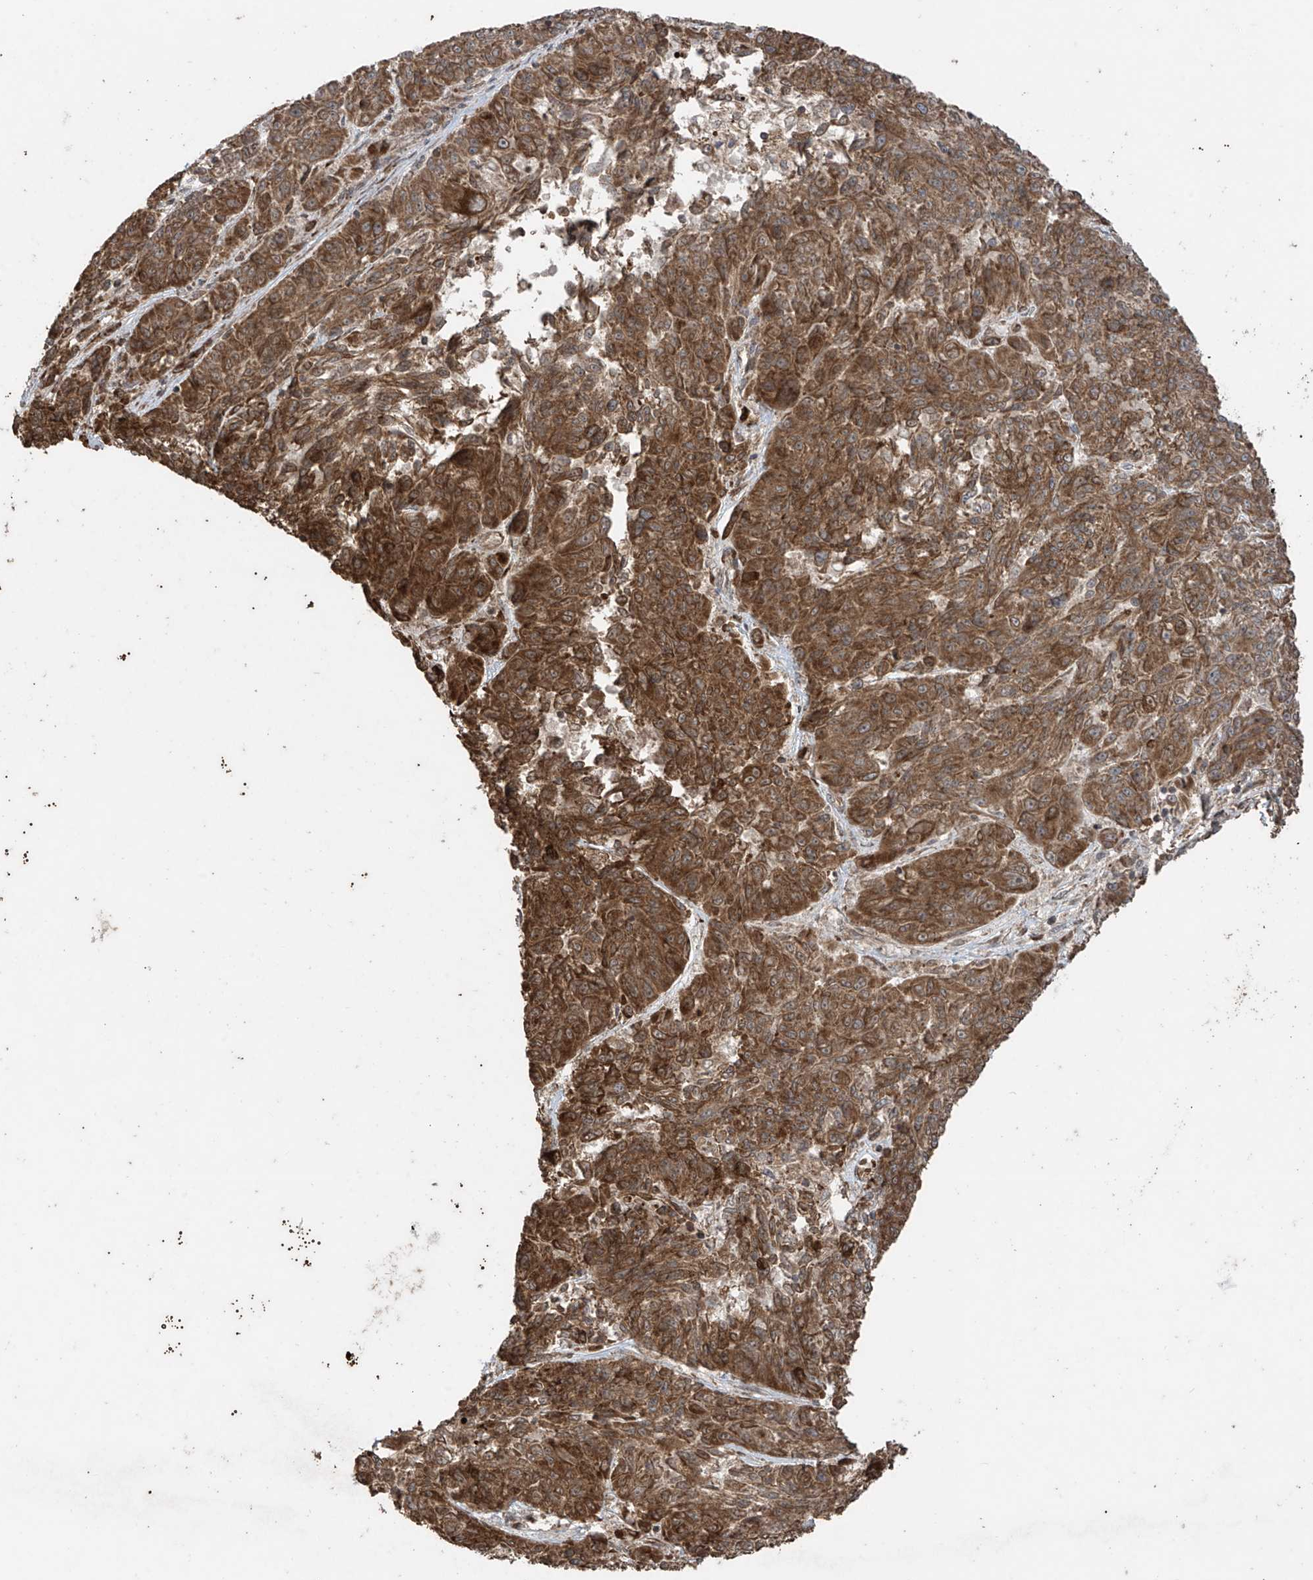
{"staining": {"intensity": "strong", "quantity": ">75%", "location": "cytoplasmic/membranous"}, "tissue": "melanoma", "cell_type": "Tumor cells", "image_type": "cancer", "snomed": [{"axis": "morphology", "description": "Malignant melanoma, NOS"}, {"axis": "topography", "description": "Skin"}], "caption": "A photomicrograph of human melanoma stained for a protein displays strong cytoplasmic/membranous brown staining in tumor cells. (Brightfield microscopy of DAB IHC at high magnification).", "gene": "PGPEP1", "patient": {"sex": "male", "age": 53}}